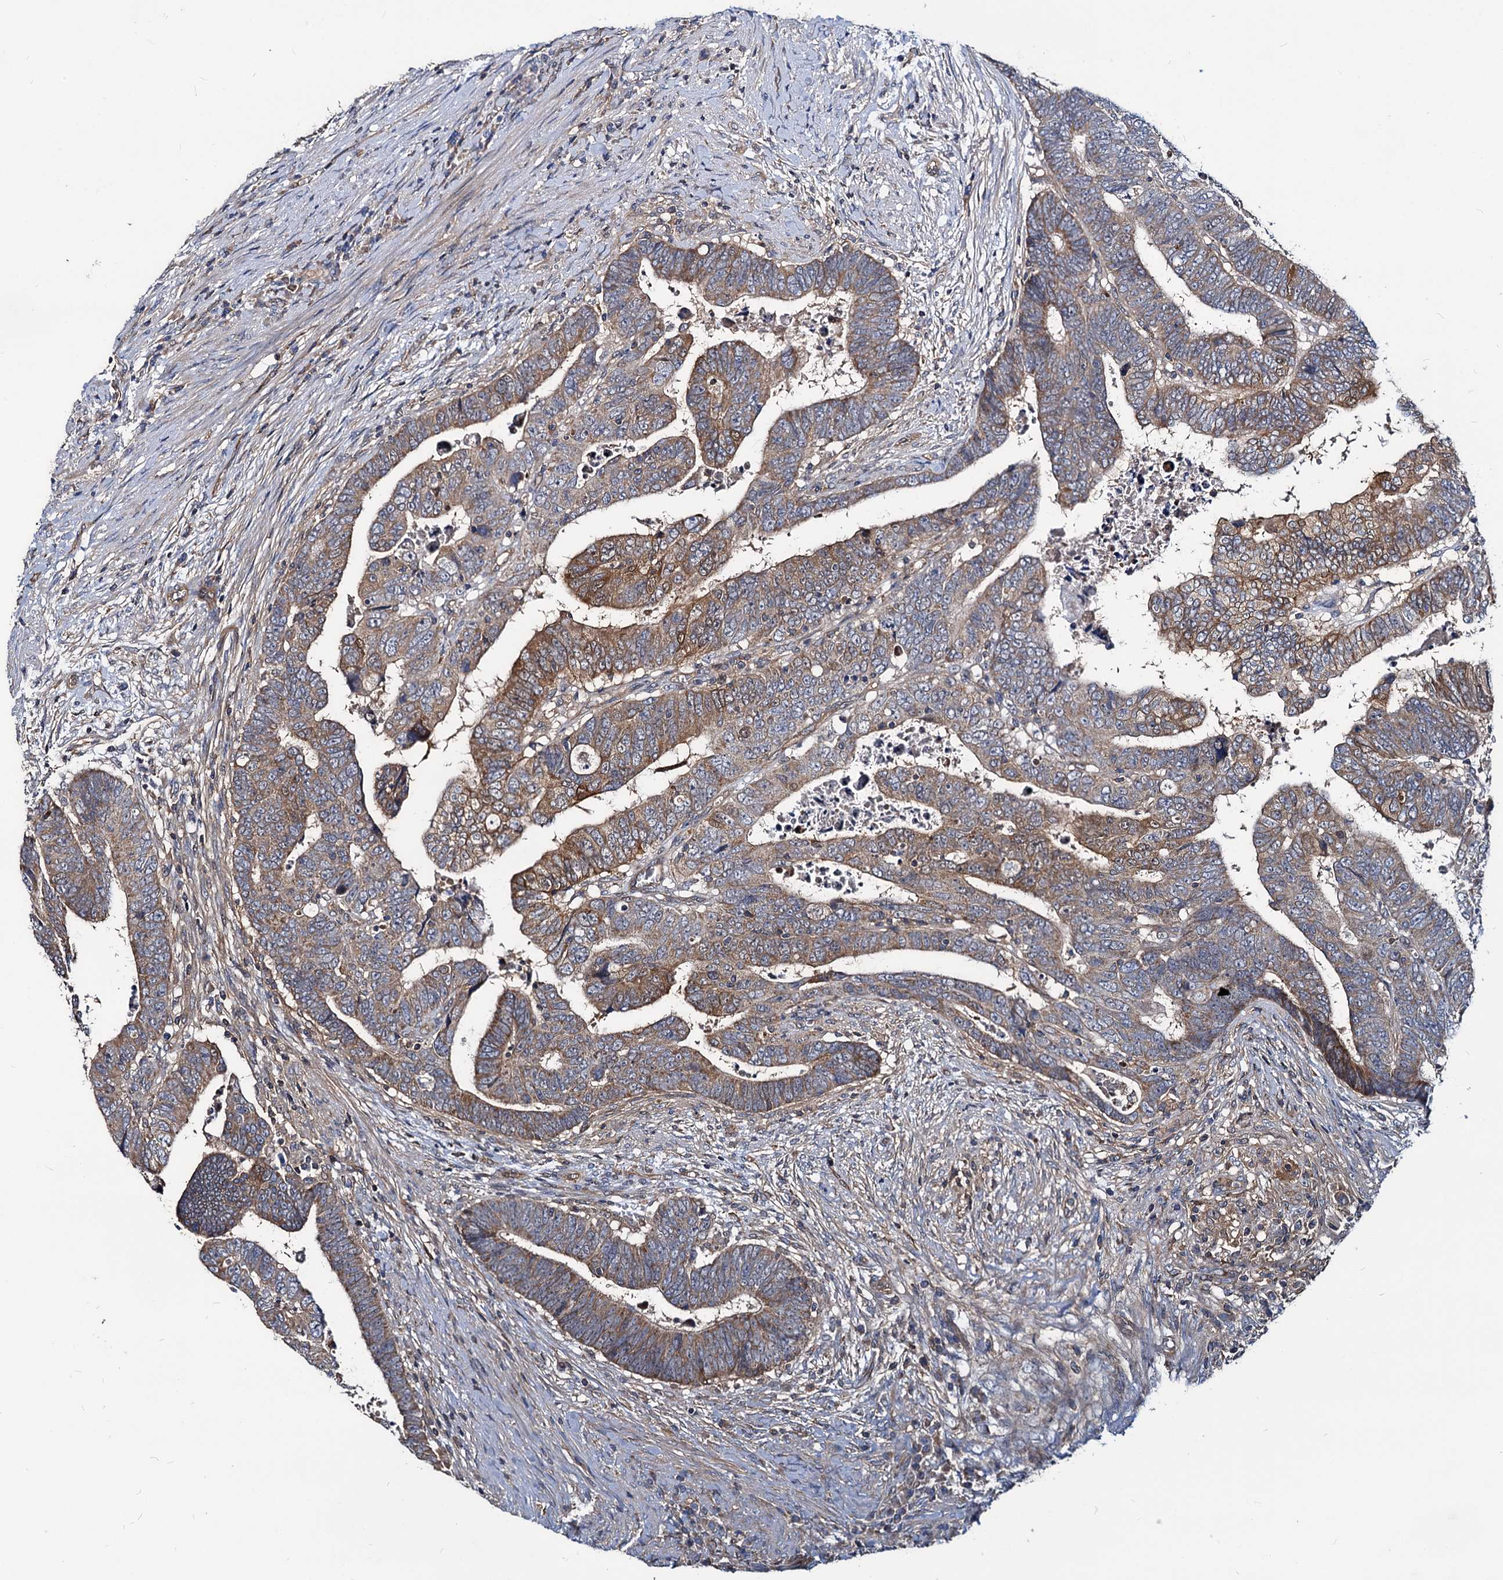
{"staining": {"intensity": "moderate", "quantity": ">75%", "location": "cytoplasmic/membranous"}, "tissue": "colorectal cancer", "cell_type": "Tumor cells", "image_type": "cancer", "snomed": [{"axis": "morphology", "description": "Normal tissue, NOS"}, {"axis": "morphology", "description": "Adenocarcinoma, NOS"}, {"axis": "topography", "description": "Rectum"}], "caption": "Immunohistochemical staining of adenocarcinoma (colorectal) demonstrates medium levels of moderate cytoplasmic/membranous protein expression in about >75% of tumor cells. Immunohistochemistry stains the protein of interest in brown and the nuclei are stained blue.", "gene": "IDI1", "patient": {"sex": "female", "age": 65}}